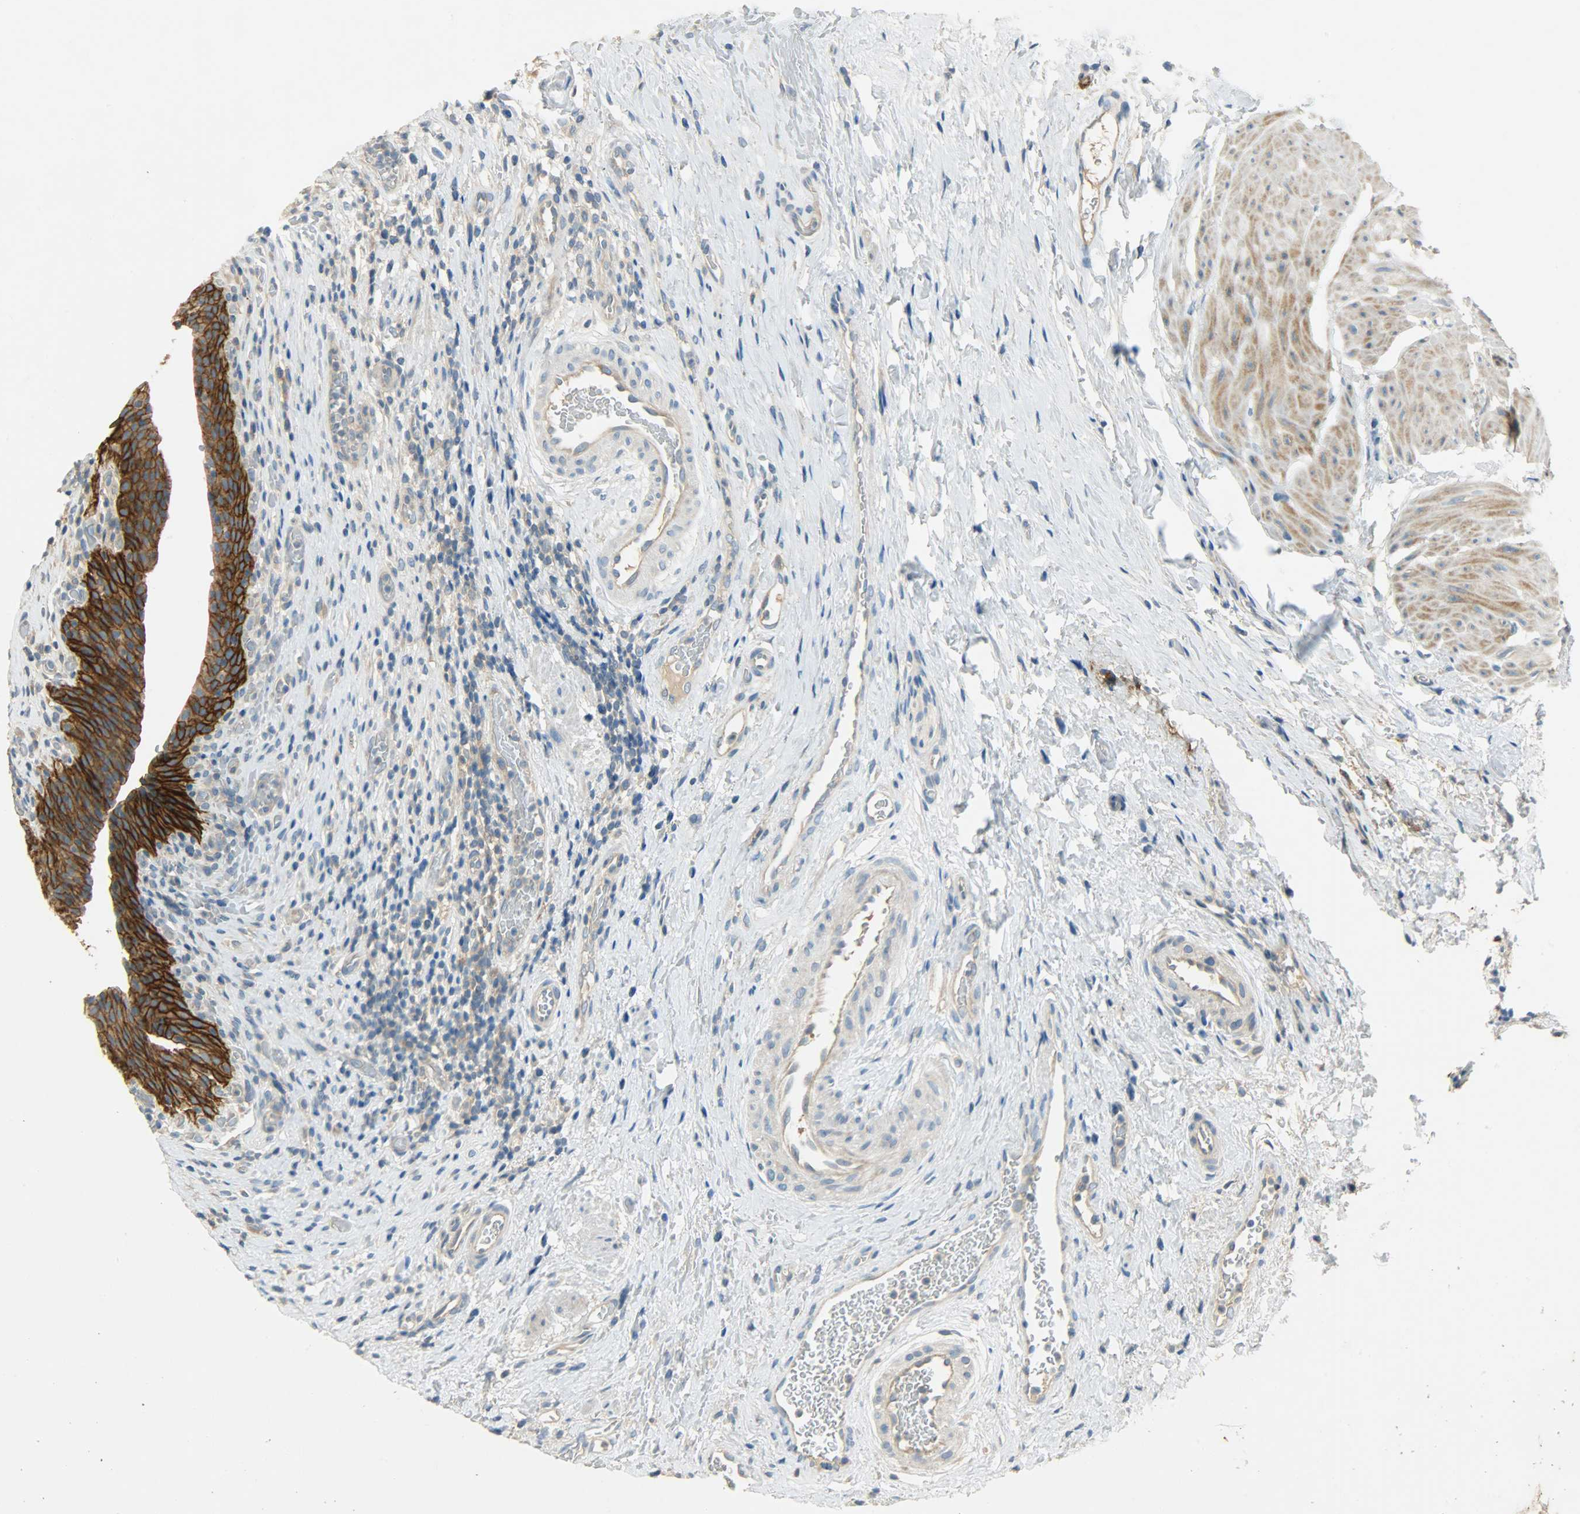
{"staining": {"intensity": "strong", "quantity": ">75%", "location": "cytoplasmic/membranous"}, "tissue": "urinary bladder", "cell_type": "Urothelial cells", "image_type": "normal", "snomed": [{"axis": "morphology", "description": "Normal tissue, NOS"}, {"axis": "morphology", "description": "Urothelial carcinoma, High grade"}, {"axis": "topography", "description": "Urinary bladder"}], "caption": "Immunohistochemistry micrograph of benign human urinary bladder stained for a protein (brown), which shows high levels of strong cytoplasmic/membranous positivity in about >75% of urothelial cells.", "gene": "DSG2", "patient": {"sex": "male", "age": 51}}